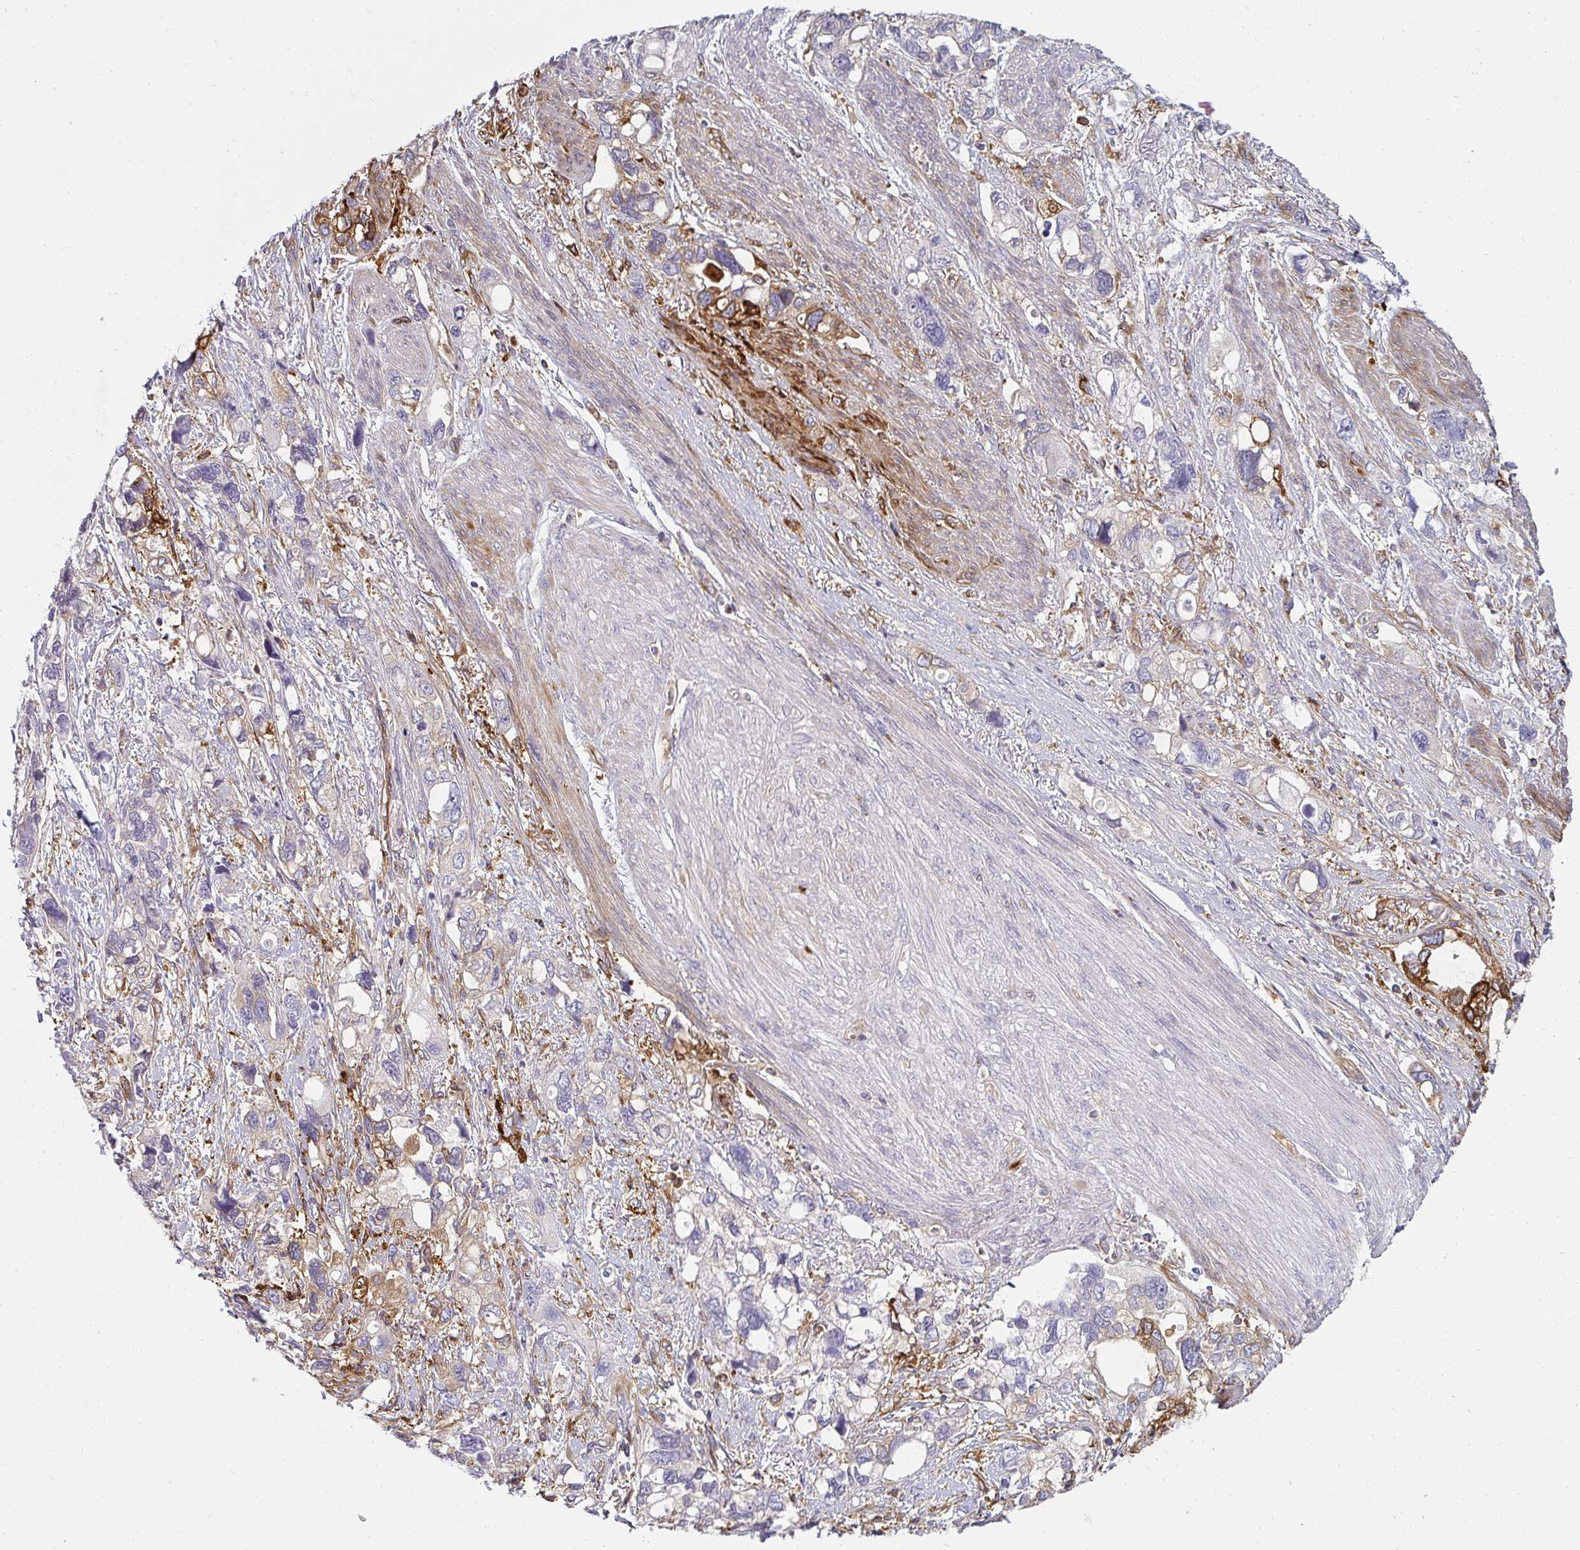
{"staining": {"intensity": "weak", "quantity": "<25%", "location": "cytoplasmic/membranous"}, "tissue": "stomach cancer", "cell_type": "Tumor cells", "image_type": "cancer", "snomed": [{"axis": "morphology", "description": "Adenocarcinoma, NOS"}, {"axis": "topography", "description": "Stomach, upper"}], "caption": "Immunohistochemistry (IHC) histopathology image of neoplastic tissue: adenocarcinoma (stomach) stained with DAB exhibits no significant protein positivity in tumor cells.", "gene": "IFIT3", "patient": {"sex": "female", "age": 81}}